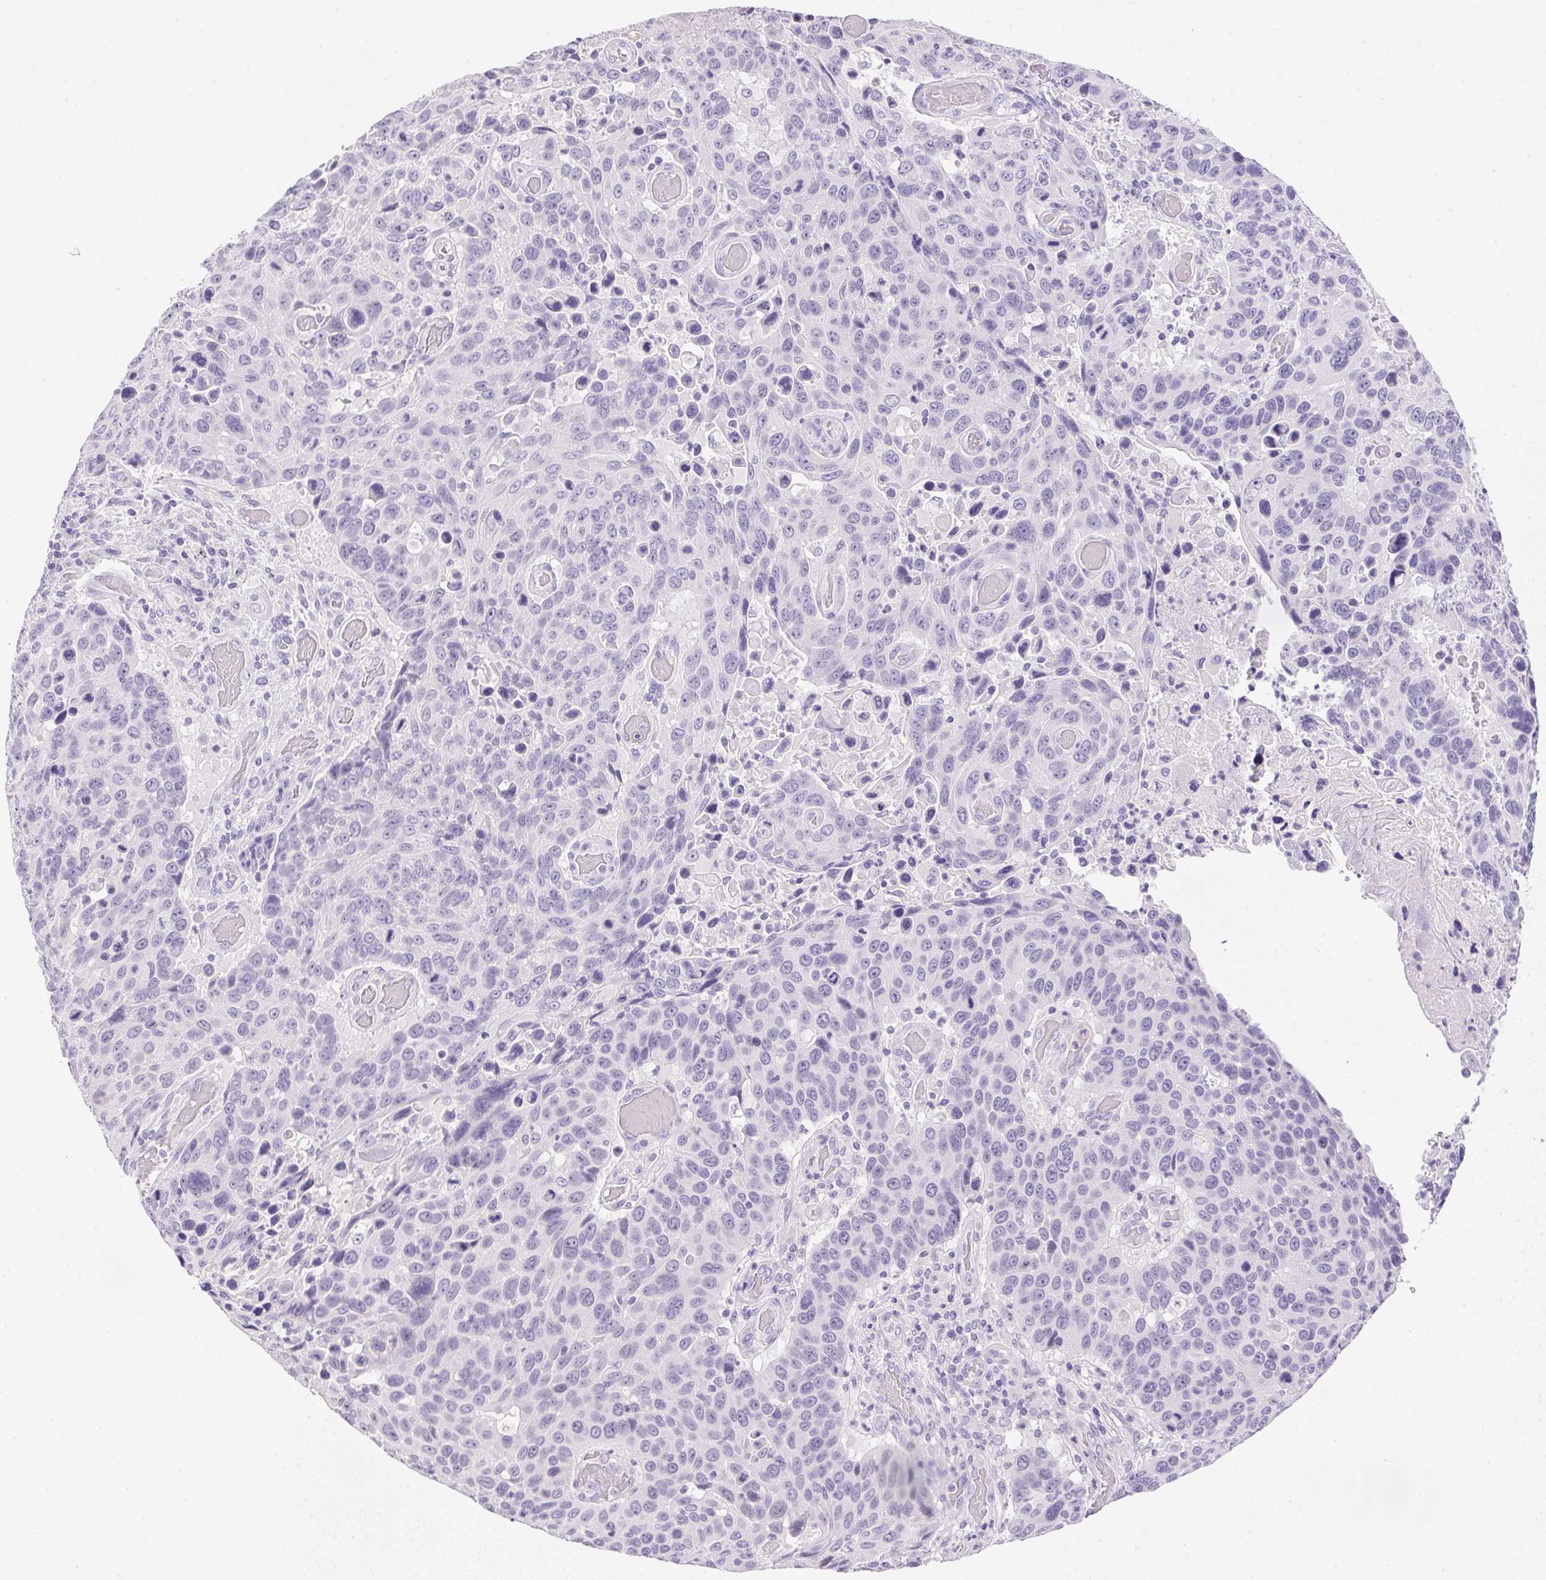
{"staining": {"intensity": "negative", "quantity": "none", "location": "none"}, "tissue": "lung cancer", "cell_type": "Tumor cells", "image_type": "cancer", "snomed": [{"axis": "morphology", "description": "Squamous cell carcinoma, NOS"}, {"axis": "topography", "description": "Lung"}], "caption": "Immunohistochemistry (IHC) photomicrograph of lung cancer stained for a protein (brown), which reveals no staining in tumor cells.", "gene": "ATP6V0A4", "patient": {"sex": "male", "age": 68}}